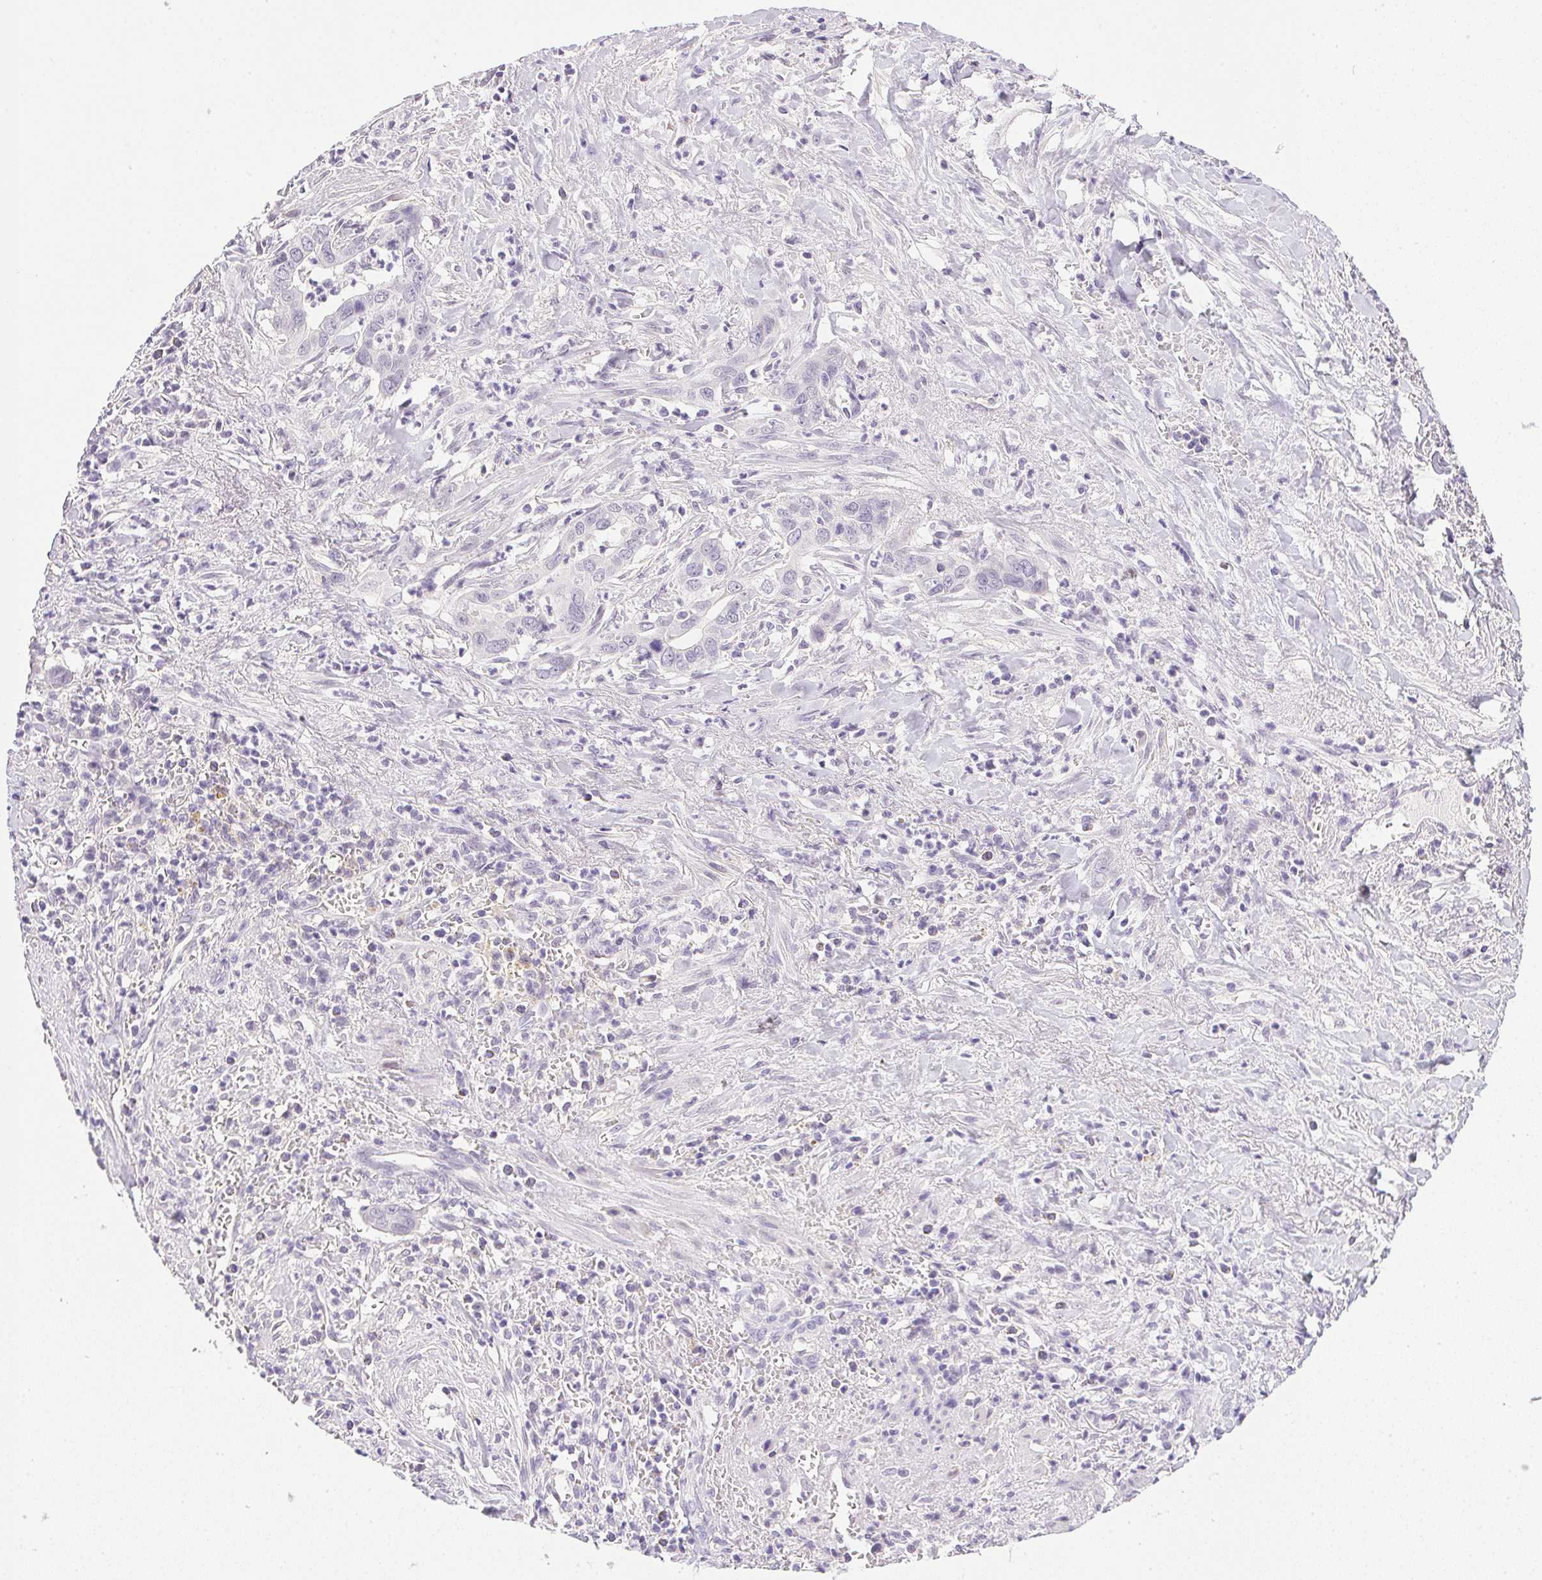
{"staining": {"intensity": "negative", "quantity": "none", "location": "none"}, "tissue": "liver cancer", "cell_type": "Tumor cells", "image_type": "cancer", "snomed": [{"axis": "morphology", "description": "Cholangiocarcinoma"}, {"axis": "topography", "description": "Liver"}], "caption": "Immunohistochemistry (IHC) image of neoplastic tissue: cholangiocarcinoma (liver) stained with DAB (3,3'-diaminobenzidine) shows no significant protein positivity in tumor cells.", "gene": "PRL", "patient": {"sex": "female", "age": 79}}